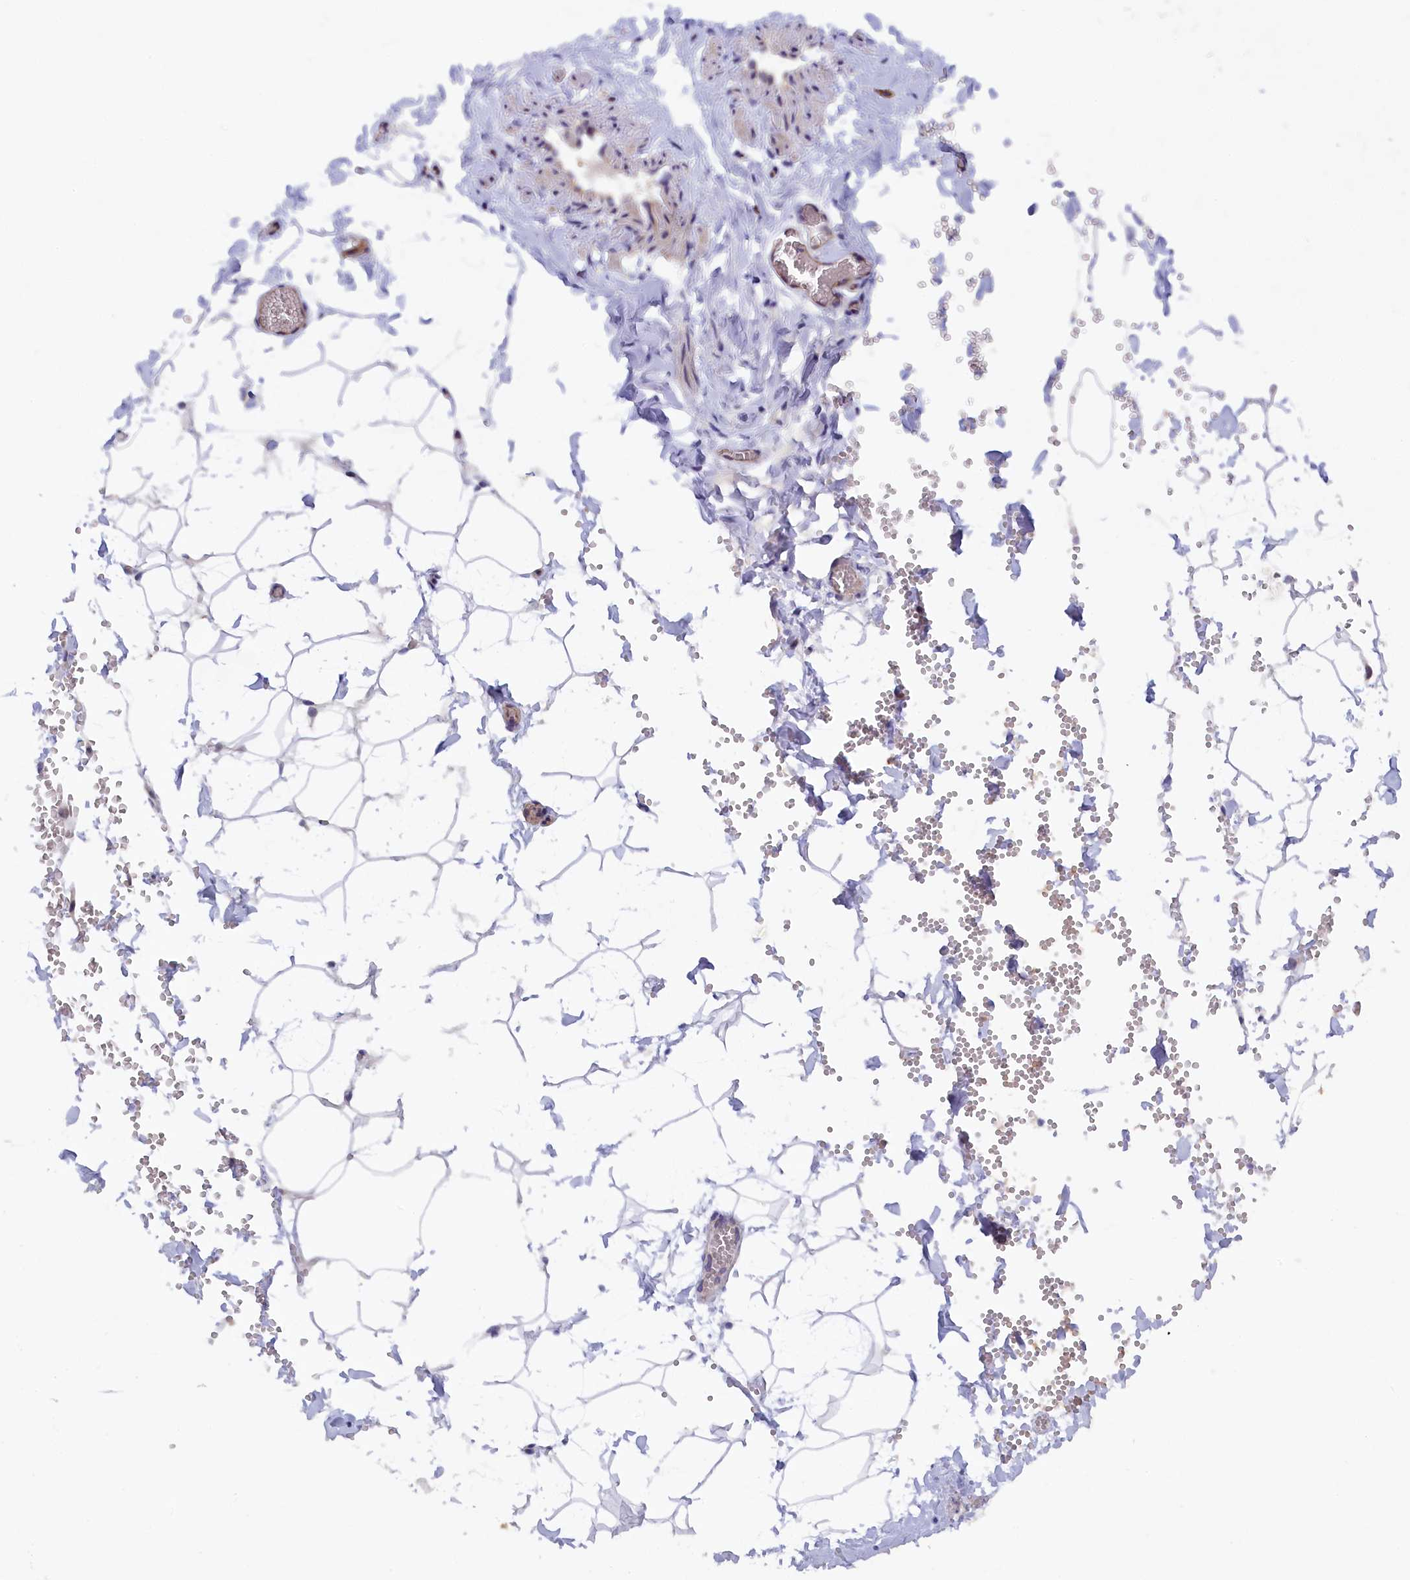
{"staining": {"intensity": "weak", "quantity": "<25%", "location": "cytoplasmic/membranous"}, "tissue": "adipose tissue", "cell_type": "Adipocytes", "image_type": "normal", "snomed": [{"axis": "morphology", "description": "Normal tissue, NOS"}, {"axis": "topography", "description": "Gallbladder"}, {"axis": "topography", "description": "Peripheral nerve tissue"}], "caption": "The immunohistochemistry image has no significant expression in adipocytes of adipose tissue.", "gene": "JPT2", "patient": {"sex": "male", "age": 38}}